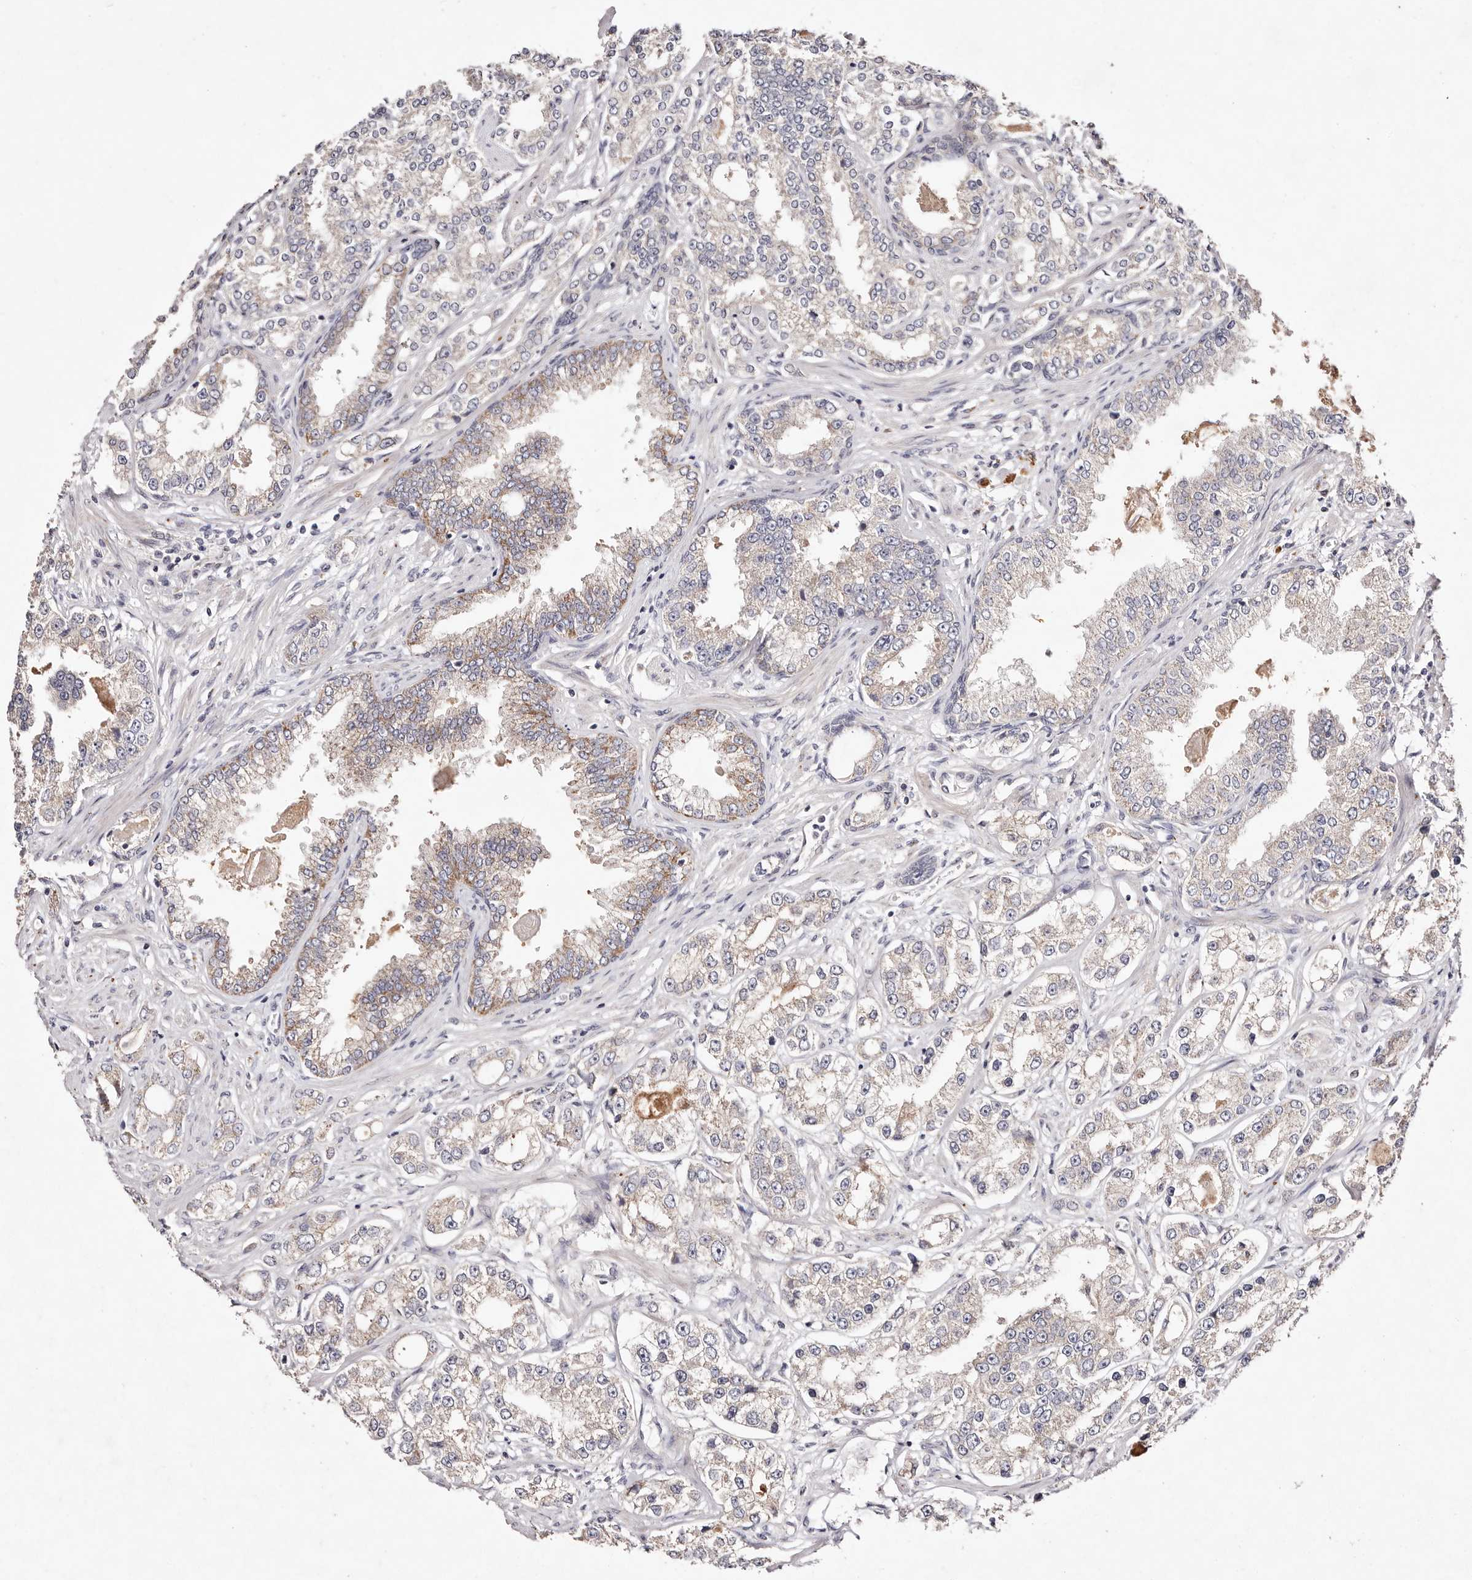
{"staining": {"intensity": "weak", "quantity": "25%-75%", "location": "cytoplasmic/membranous"}, "tissue": "prostate cancer", "cell_type": "Tumor cells", "image_type": "cancer", "snomed": [{"axis": "morphology", "description": "Normal tissue, NOS"}, {"axis": "morphology", "description": "Adenocarcinoma, High grade"}, {"axis": "topography", "description": "Prostate"}], "caption": "Immunohistochemistry (IHC) (DAB (3,3'-diaminobenzidine)) staining of adenocarcinoma (high-grade) (prostate) reveals weak cytoplasmic/membranous protein positivity in approximately 25%-75% of tumor cells.", "gene": "TSC2", "patient": {"sex": "male", "age": 83}}